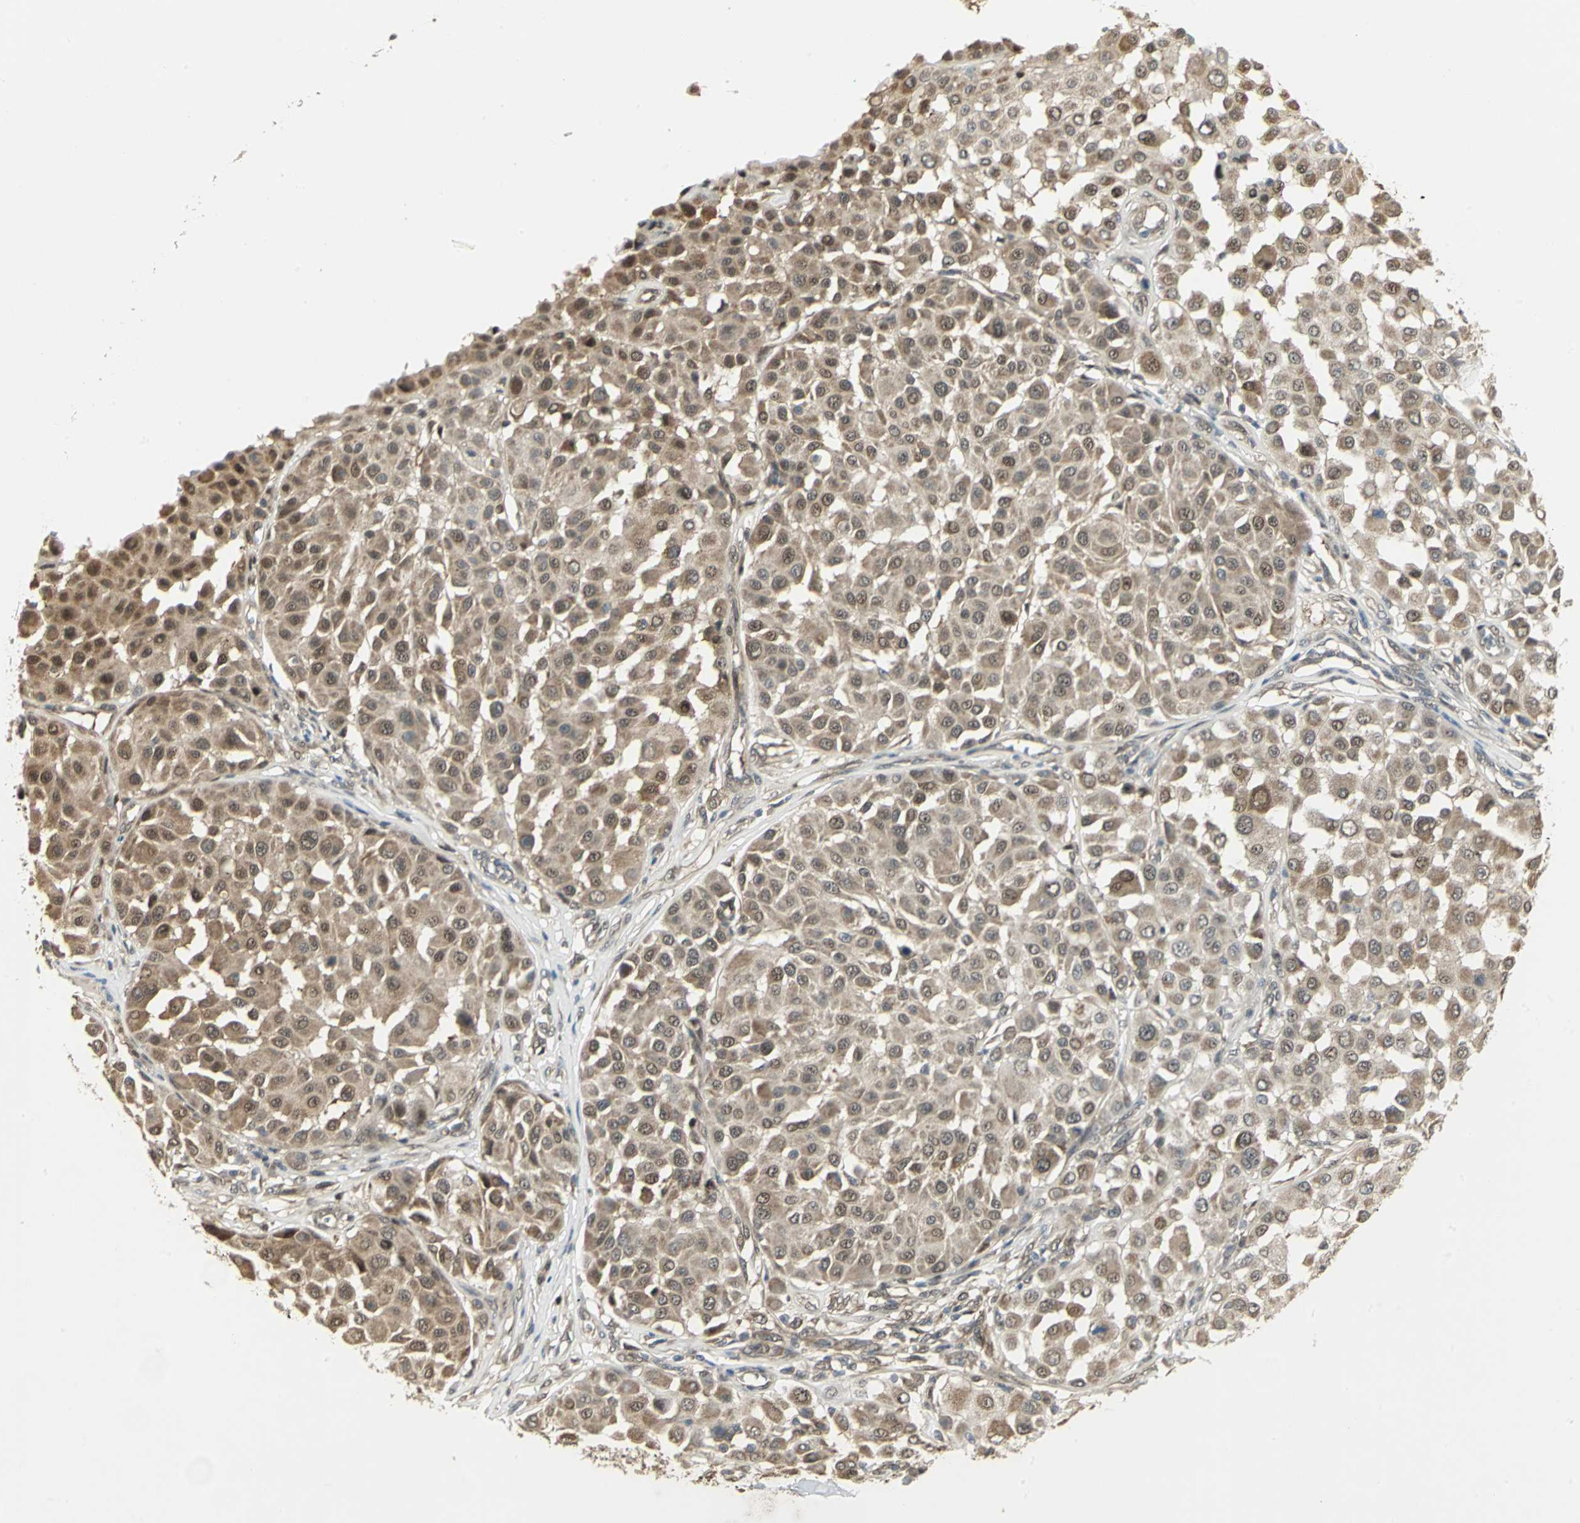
{"staining": {"intensity": "moderate", "quantity": ">75%", "location": "cytoplasmic/membranous,nuclear"}, "tissue": "melanoma", "cell_type": "Tumor cells", "image_type": "cancer", "snomed": [{"axis": "morphology", "description": "Malignant melanoma, Metastatic site"}, {"axis": "topography", "description": "Soft tissue"}], "caption": "Immunohistochemical staining of melanoma demonstrates medium levels of moderate cytoplasmic/membranous and nuclear staining in about >75% of tumor cells. (DAB = brown stain, brightfield microscopy at high magnification).", "gene": "PSMC4", "patient": {"sex": "male", "age": 41}}